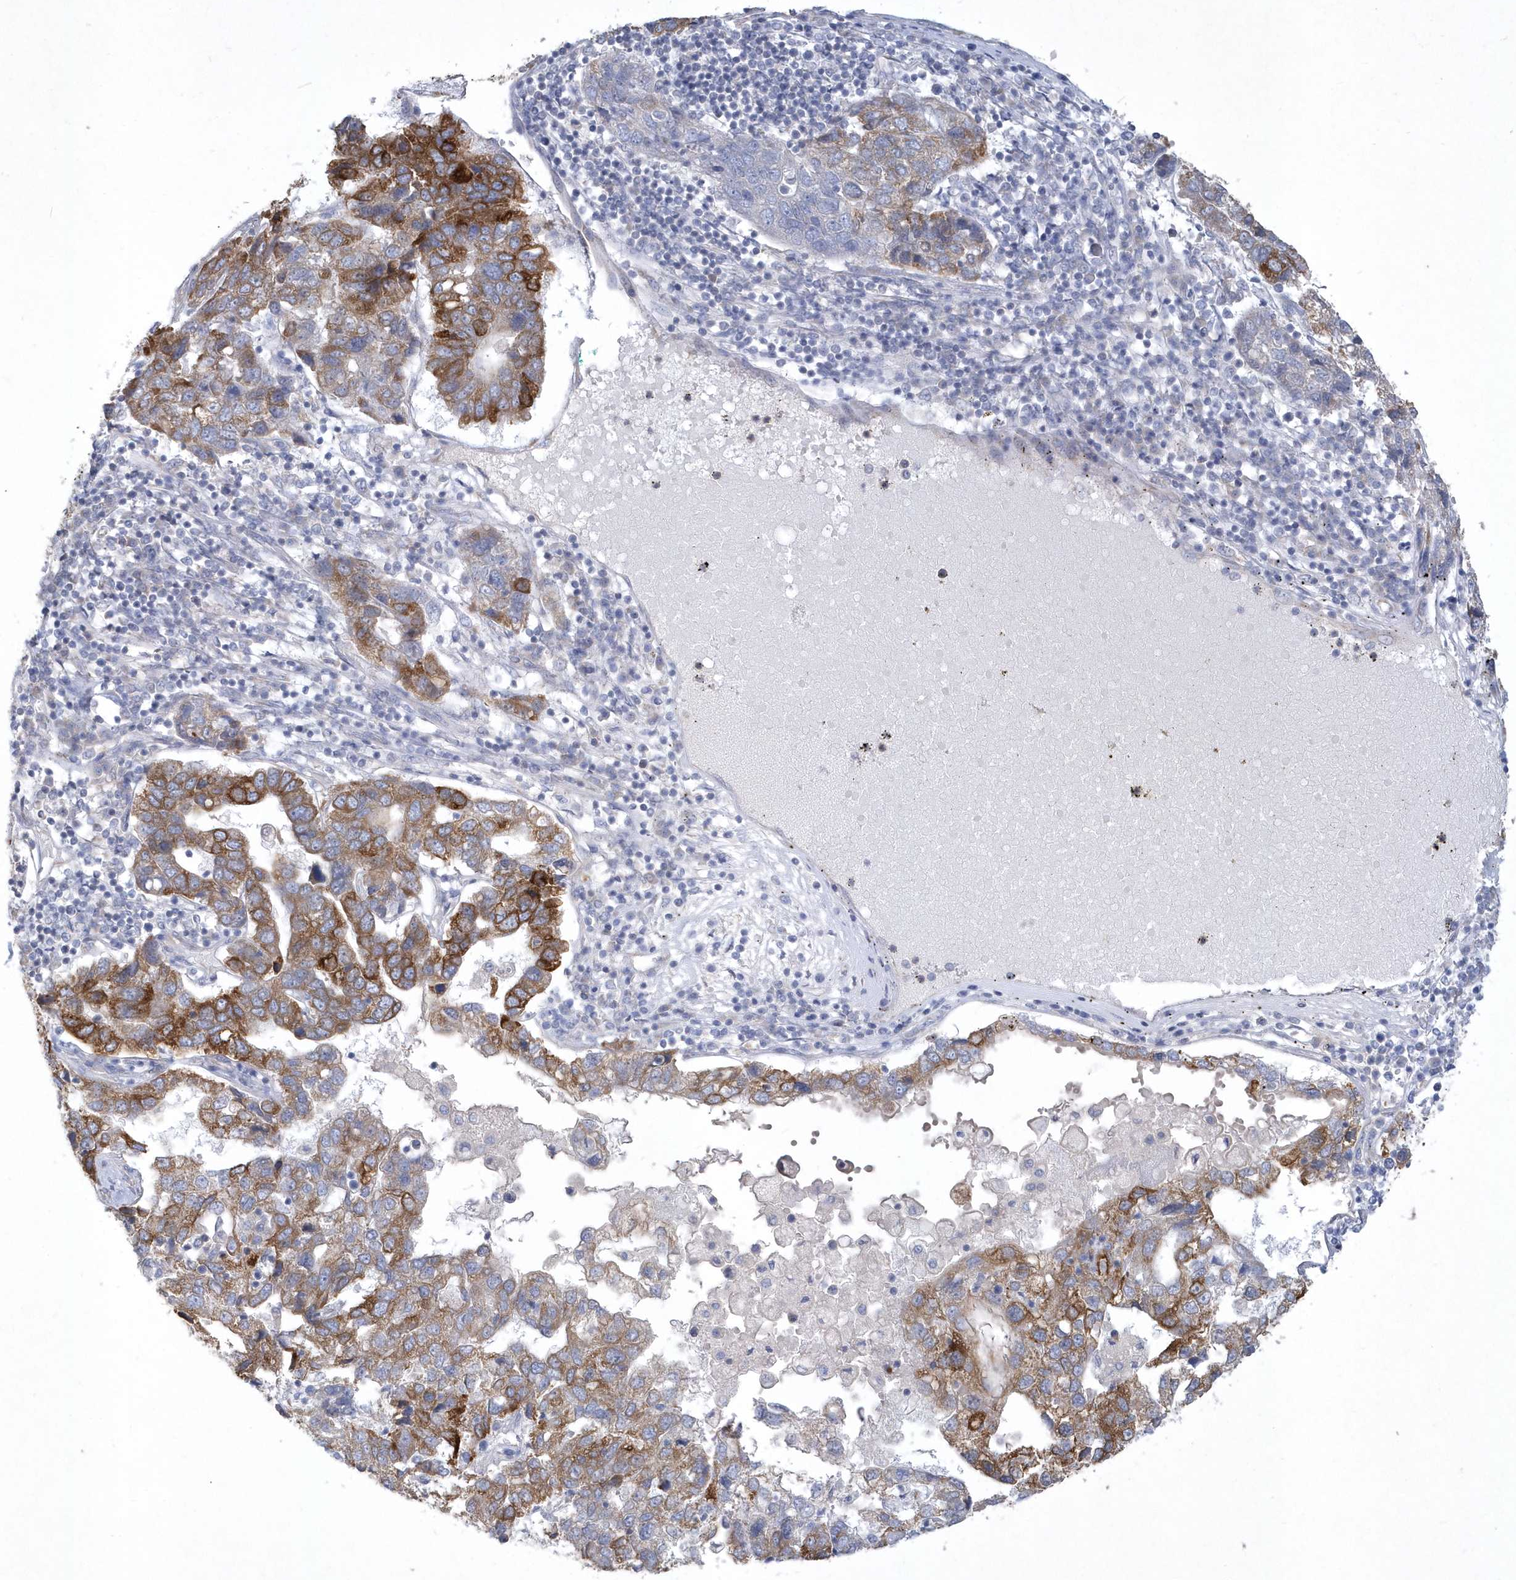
{"staining": {"intensity": "moderate", "quantity": "25%-75%", "location": "cytoplasmic/membranous"}, "tissue": "pancreatic cancer", "cell_type": "Tumor cells", "image_type": "cancer", "snomed": [{"axis": "morphology", "description": "Adenocarcinoma, NOS"}, {"axis": "topography", "description": "Pancreas"}], "caption": "About 25%-75% of tumor cells in pancreatic adenocarcinoma reveal moderate cytoplasmic/membranous protein staining as visualized by brown immunohistochemical staining.", "gene": "DGAT1", "patient": {"sex": "female", "age": 61}}